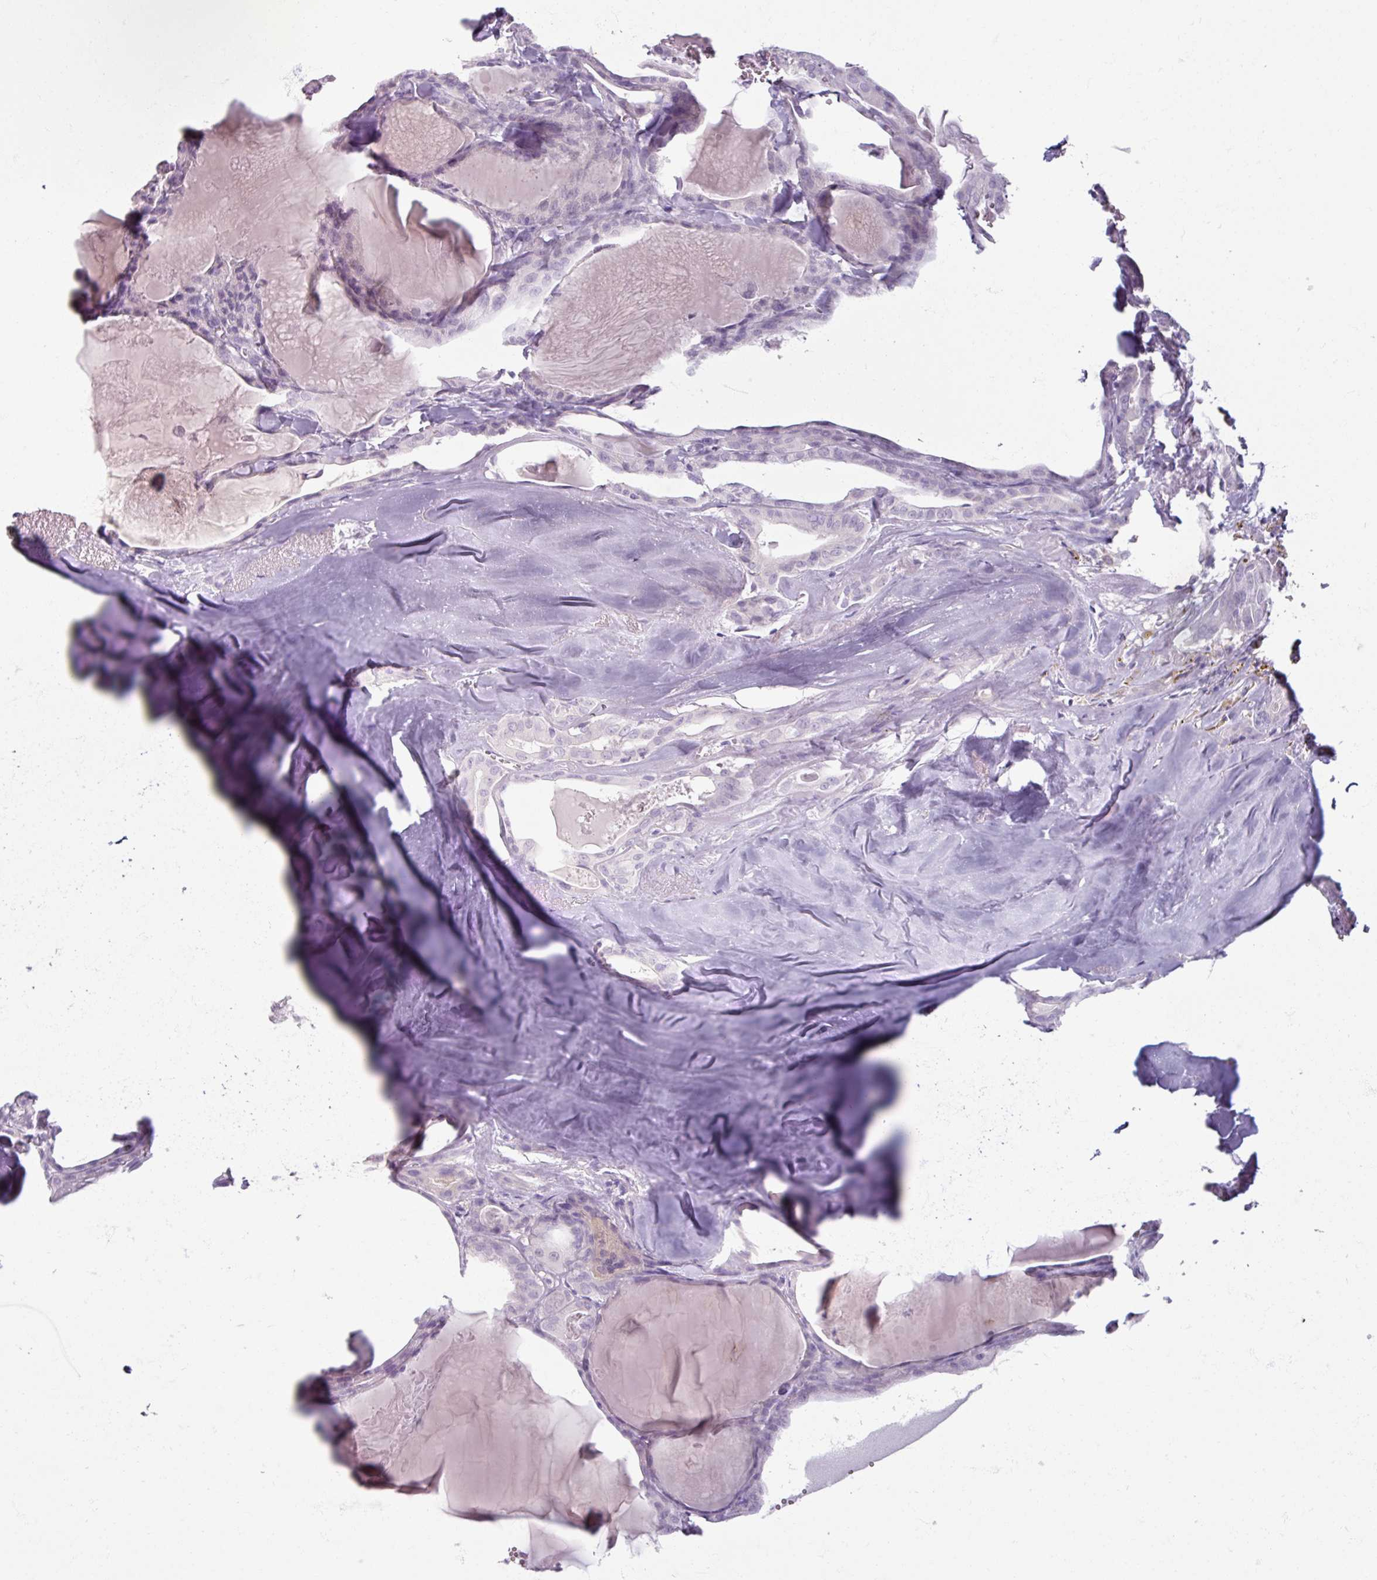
{"staining": {"intensity": "negative", "quantity": "none", "location": "none"}, "tissue": "thyroid cancer", "cell_type": "Tumor cells", "image_type": "cancer", "snomed": [{"axis": "morphology", "description": "Papillary adenocarcinoma, NOS"}, {"axis": "topography", "description": "Thyroid gland"}], "caption": "This image is of papillary adenocarcinoma (thyroid) stained with immunohistochemistry to label a protein in brown with the nuclei are counter-stained blue. There is no positivity in tumor cells.", "gene": "SLC27A5", "patient": {"sex": "male", "age": 52}}